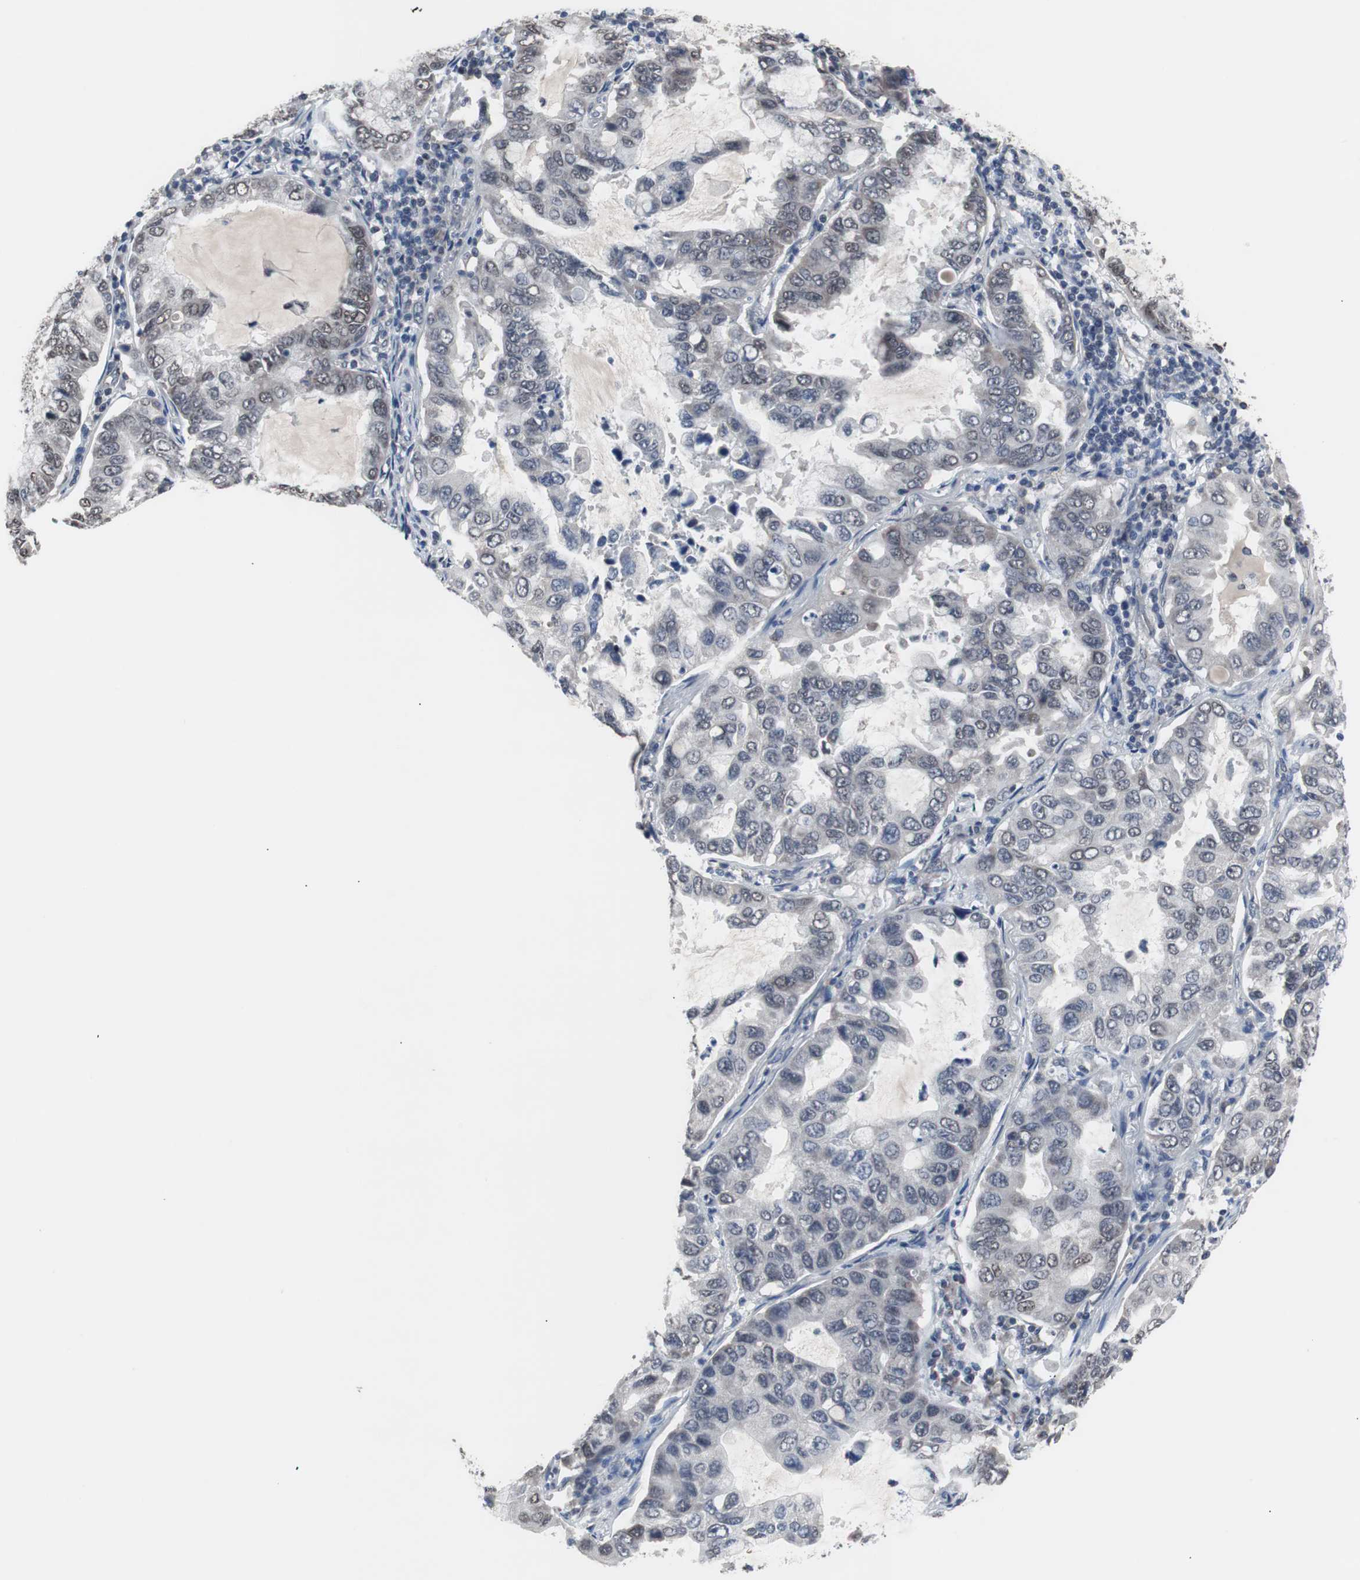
{"staining": {"intensity": "negative", "quantity": "none", "location": "none"}, "tissue": "lung cancer", "cell_type": "Tumor cells", "image_type": "cancer", "snomed": [{"axis": "morphology", "description": "Adenocarcinoma, NOS"}, {"axis": "topography", "description": "Lung"}], "caption": "The immunohistochemistry micrograph has no significant staining in tumor cells of lung adenocarcinoma tissue. (DAB IHC visualized using brightfield microscopy, high magnification).", "gene": "RBM47", "patient": {"sex": "male", "age": 64}}